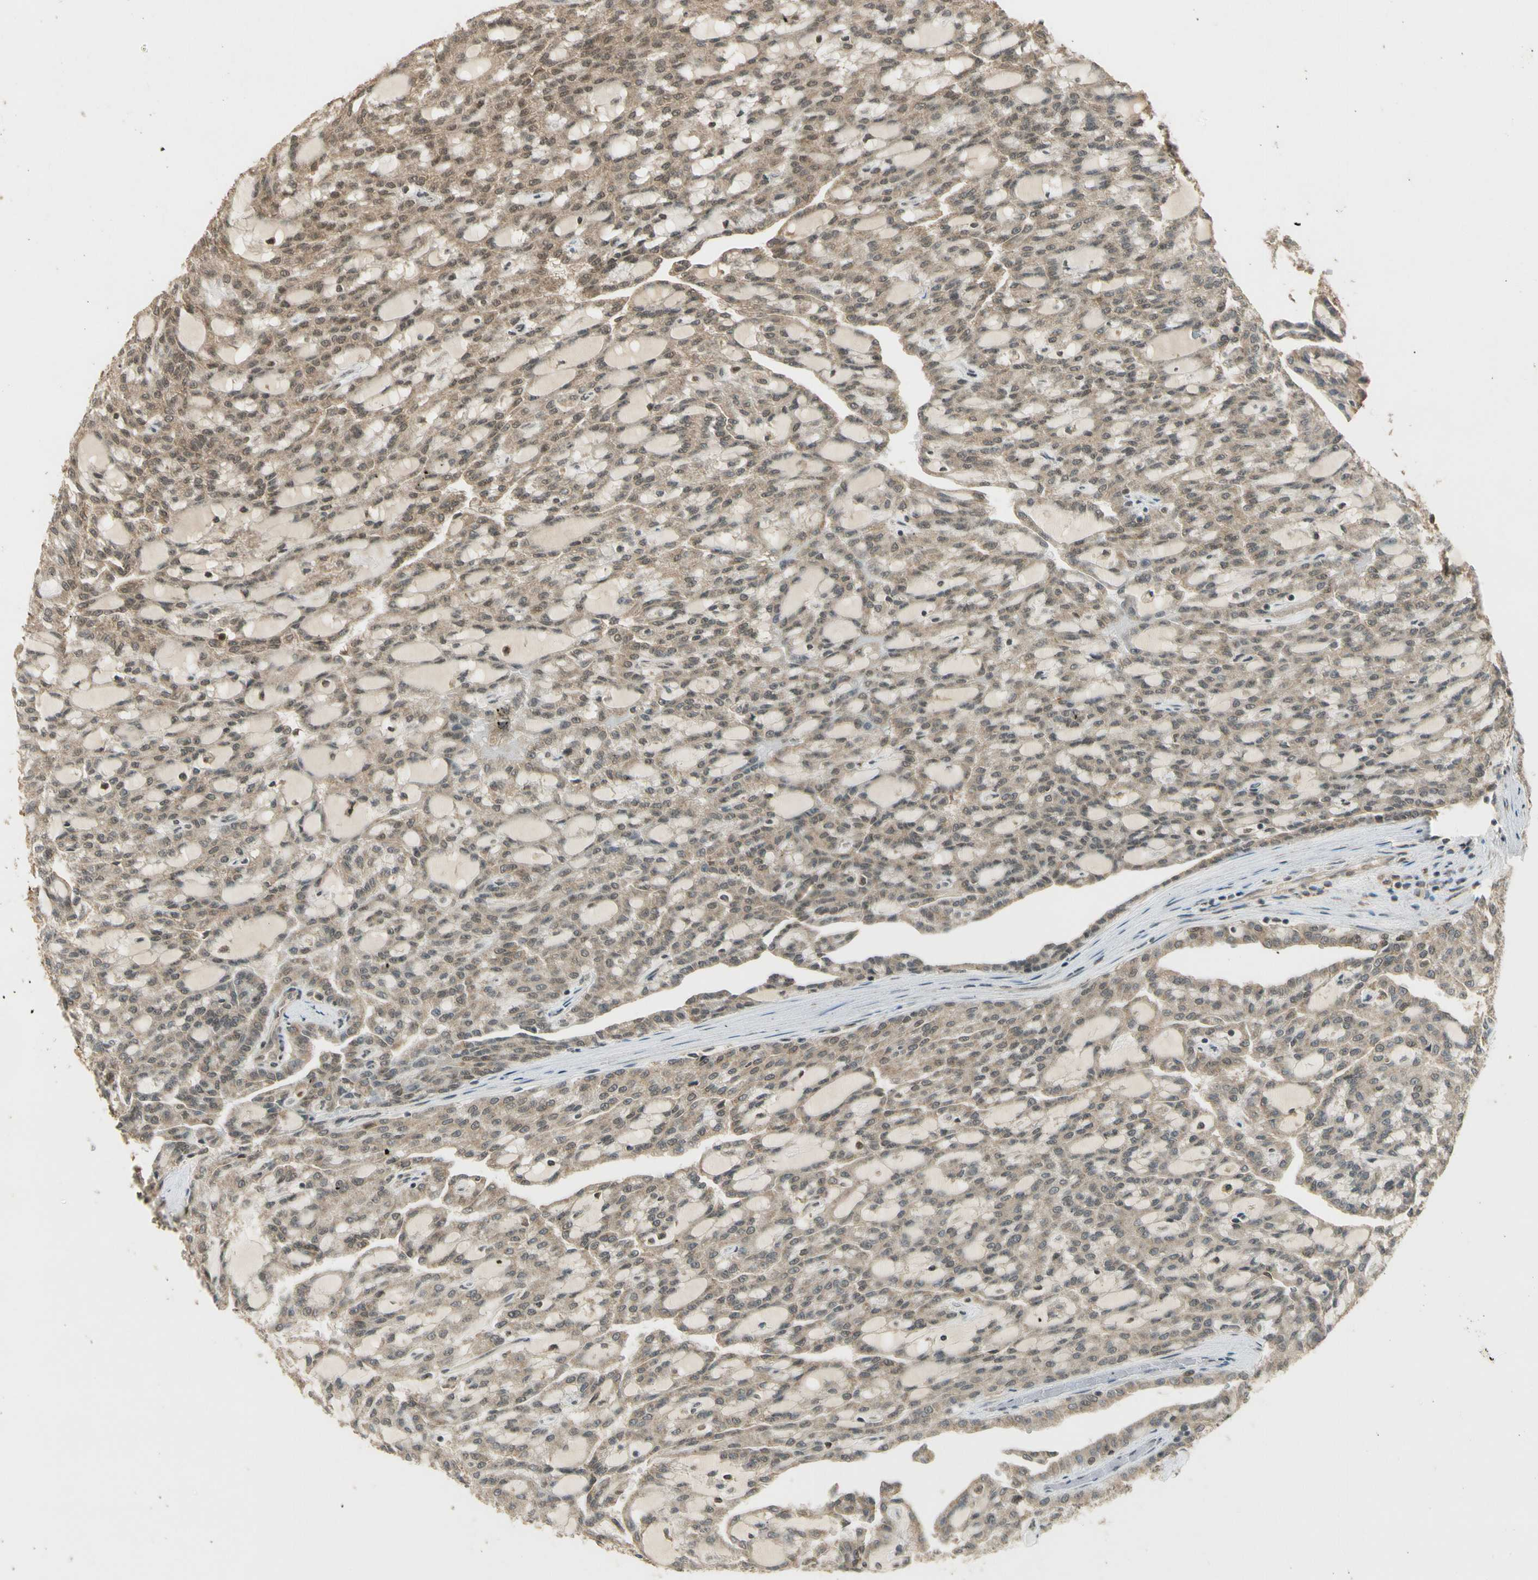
{"staining": {"intensity": "weak", "quantity": ">75%", "location": "cytoplasmic/membranous,nuclear"}, "tissue": "renal cancer", "cell_type": "Tumor cells", "image_type": "cancer", "snomed": [{"axis": "morphology", "description": "Adenocarcinoma, NOS"}, {"axis": "topography", "description": "Kidney"}], "caption": "High-power microscopy captured an IHC micrograph of renal cancer, revealing weak cytoplasmic/membranous and nuclear staining in about >75% of tumor cells. (DAB IHC with brightfield microscopy, high magnification).", "gene": "ZNF135", "patient": {"sex": "male", "age": 63}}